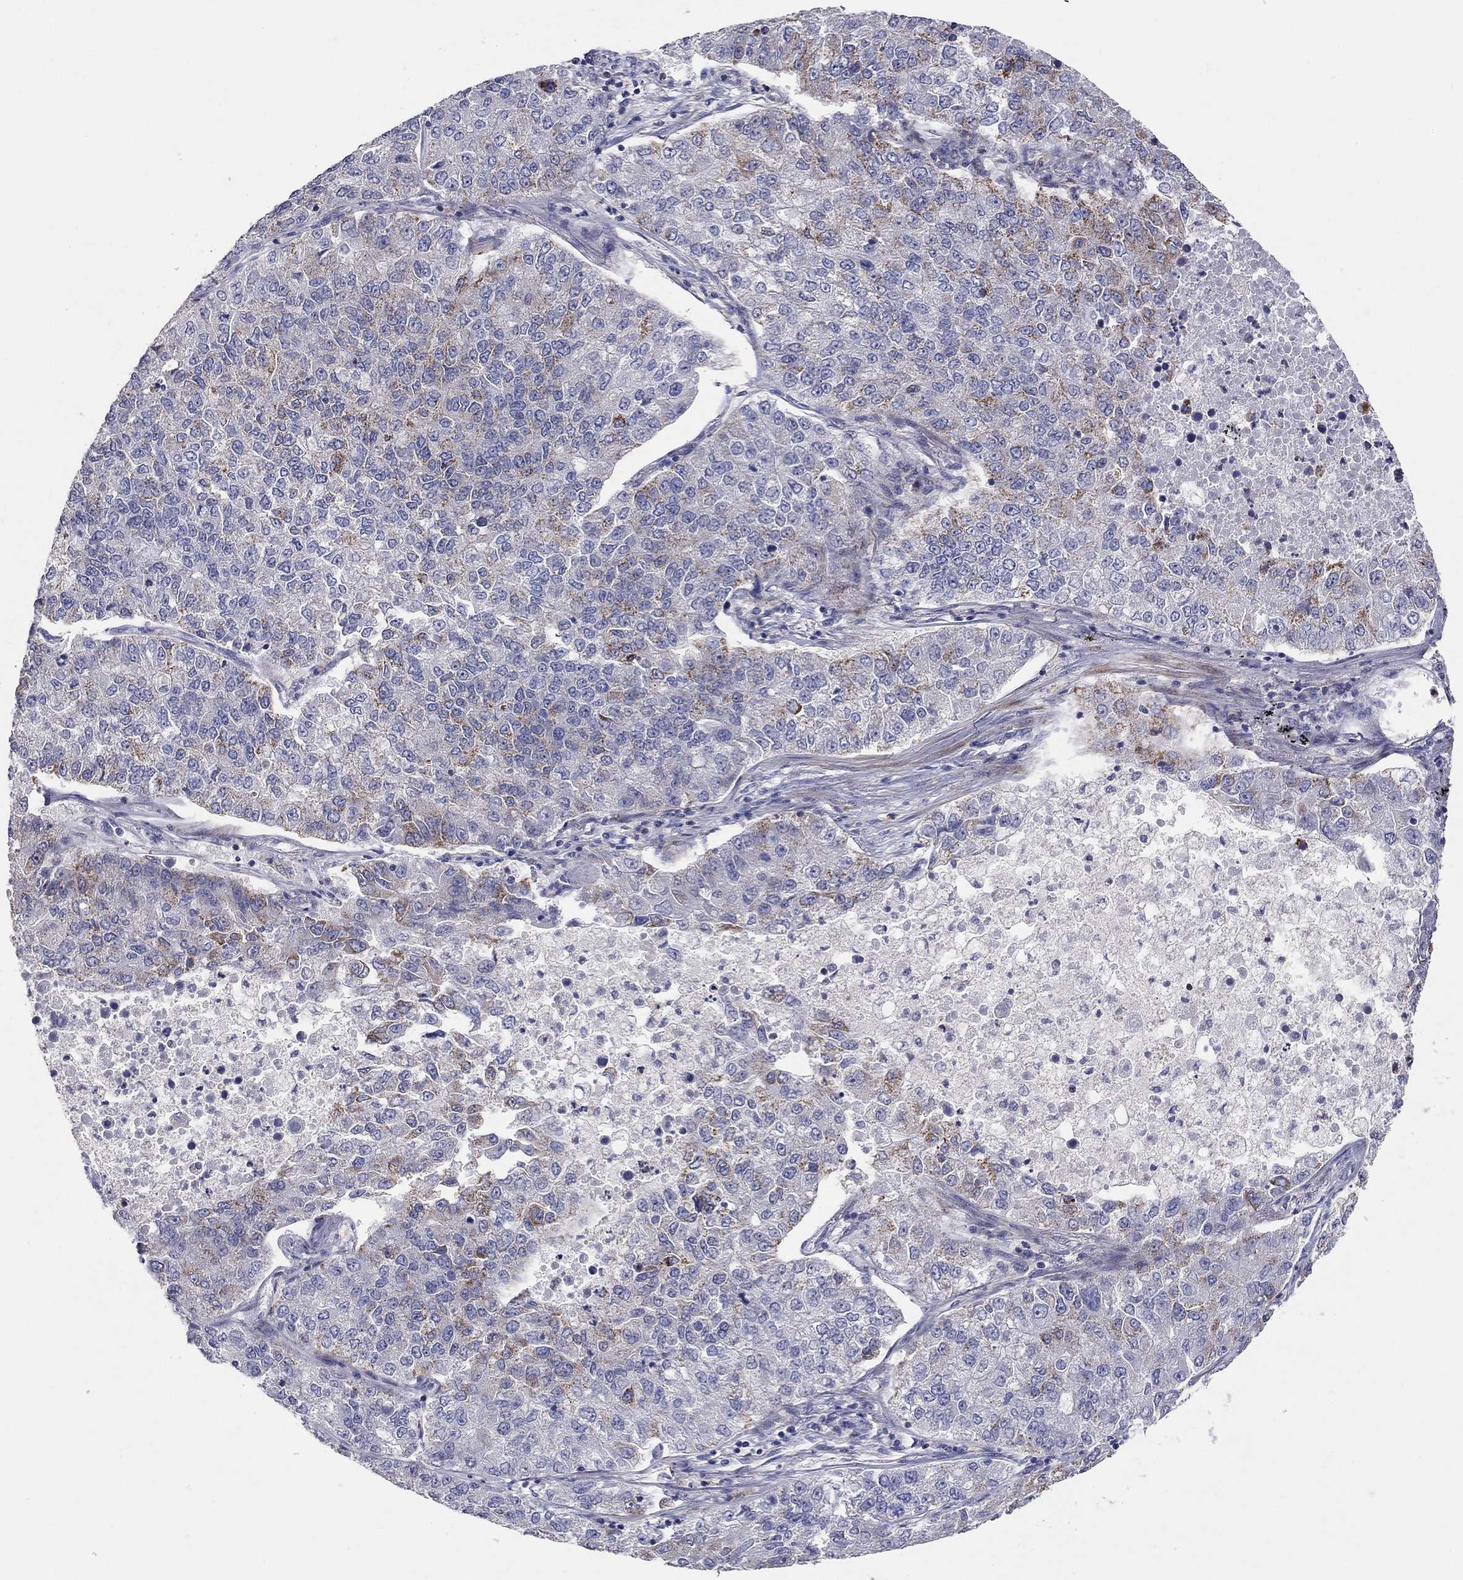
{"staining": {"intensity": "moderate", "quantity": "25%-75%", "location": "cytoplasmic/membranous"}, "tissue": "lung cancer", "cell_type": "Tumor cells", "image_type": "cancer", "snomed": [{"axis": "morphology", "description": "Adenocarcinoma, NOS"}, {"axis": "topography", "description": "Lung"}], "caption": "IHC (DAB) staining of human lung cancer (adenocarcinoma) shows moderate cytoplasmic/membranous protein expression in approximately 25%-75% of tumor cells.", "gene": "HMX2", "patient": {"sex": "male", "age": 49}}